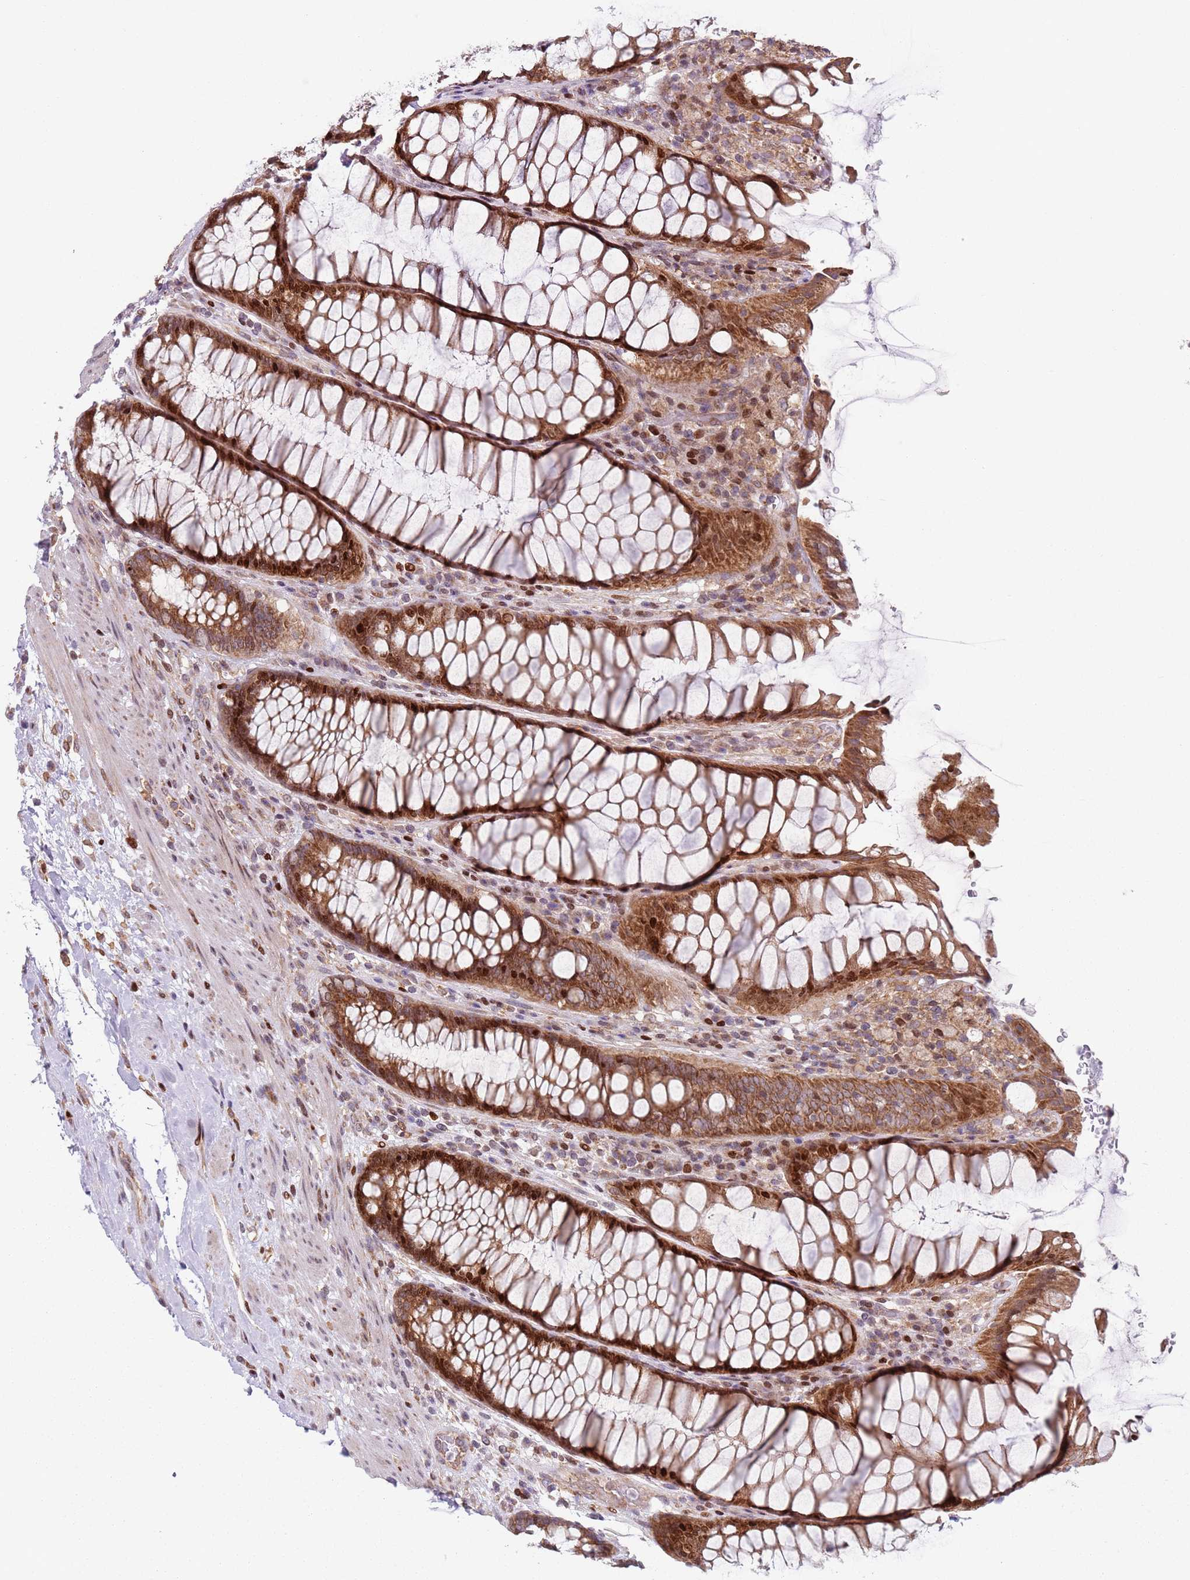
{"staining": {"intensity": "strong", "quantity": ">75%", "location": "cytoplasmic/membranous,nuclear"}, "tissue": "rectum", "cell_type": "Glandular cells", "image_type": "normal", "snomed": [{"axis": "morphology", "description": "Normal tissue, NOS"}, {"axis": "topography", "description": "Rectum"}], "caption": "Immunohistochemical staining of unremarkable rectum reveals >75% levels of strong cytoplasmic/membranous,nuclear protein staining in about >75% of glandular cells.", "gene": "HNRNPLL", "patient": {"sex": "male", "age": 64}}